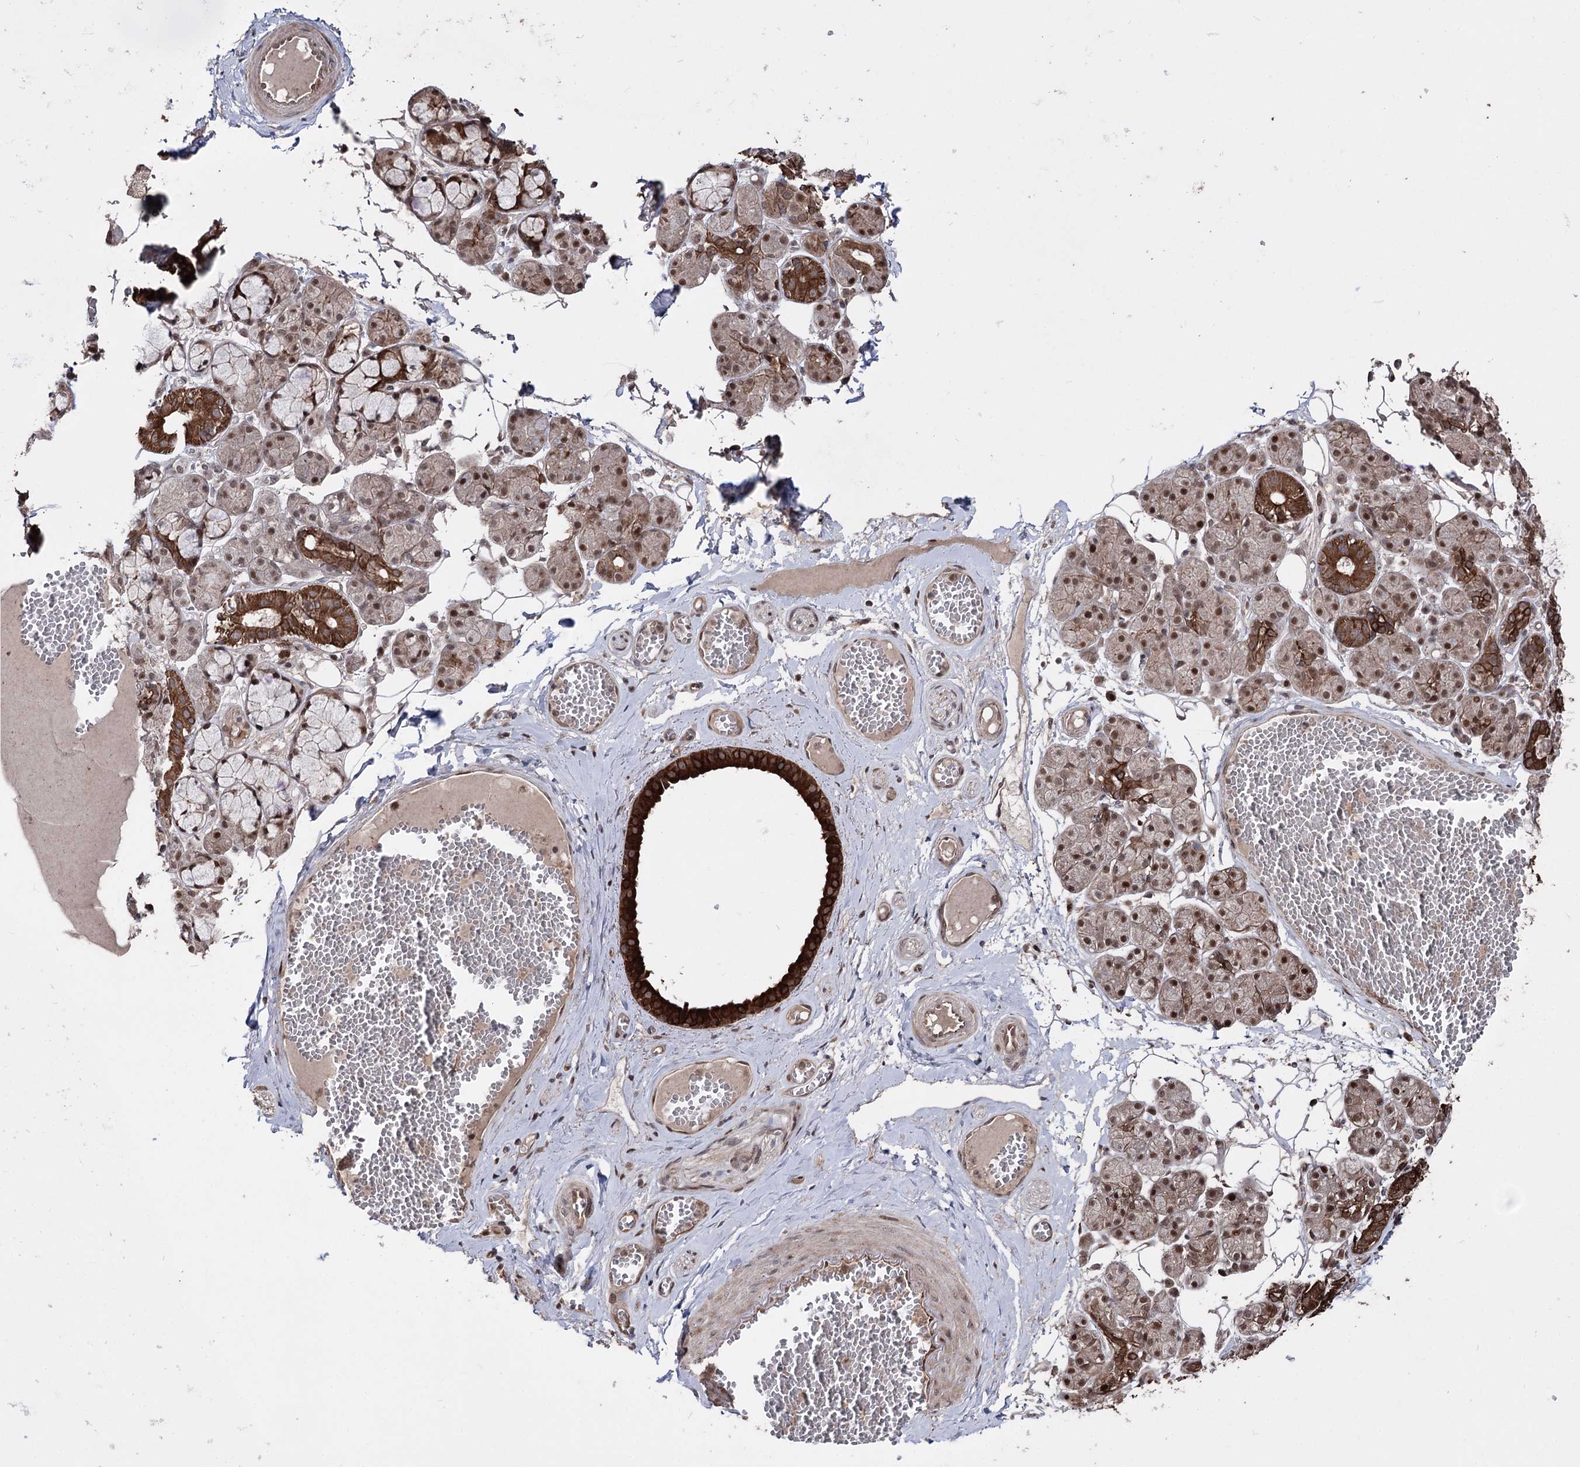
{"staining": {"intensity": "strong", "quantity": "25%-75%", "location": "cytoplasmic/membranous,nuclear"}, "tissue": "salivary gland", "cell_type": "Glandular cells", "image_type": "normal", "snomed": [{"axis": "morphology", "description": "Normal tissue, NOS"}, {"axis": "topography", "description": "Salivary gland"}], "caption": "Salivary gland was stained to show a protein in brown. There is high levels of strong cytoplasmic/membranous,nuclear expression in approximately 25%-75% of glandular cells. The protein is shown in brown color, while the nuclei are stained blue.", "gene": "CPNE8", "patient": {"sex": "male", "age": 63}}